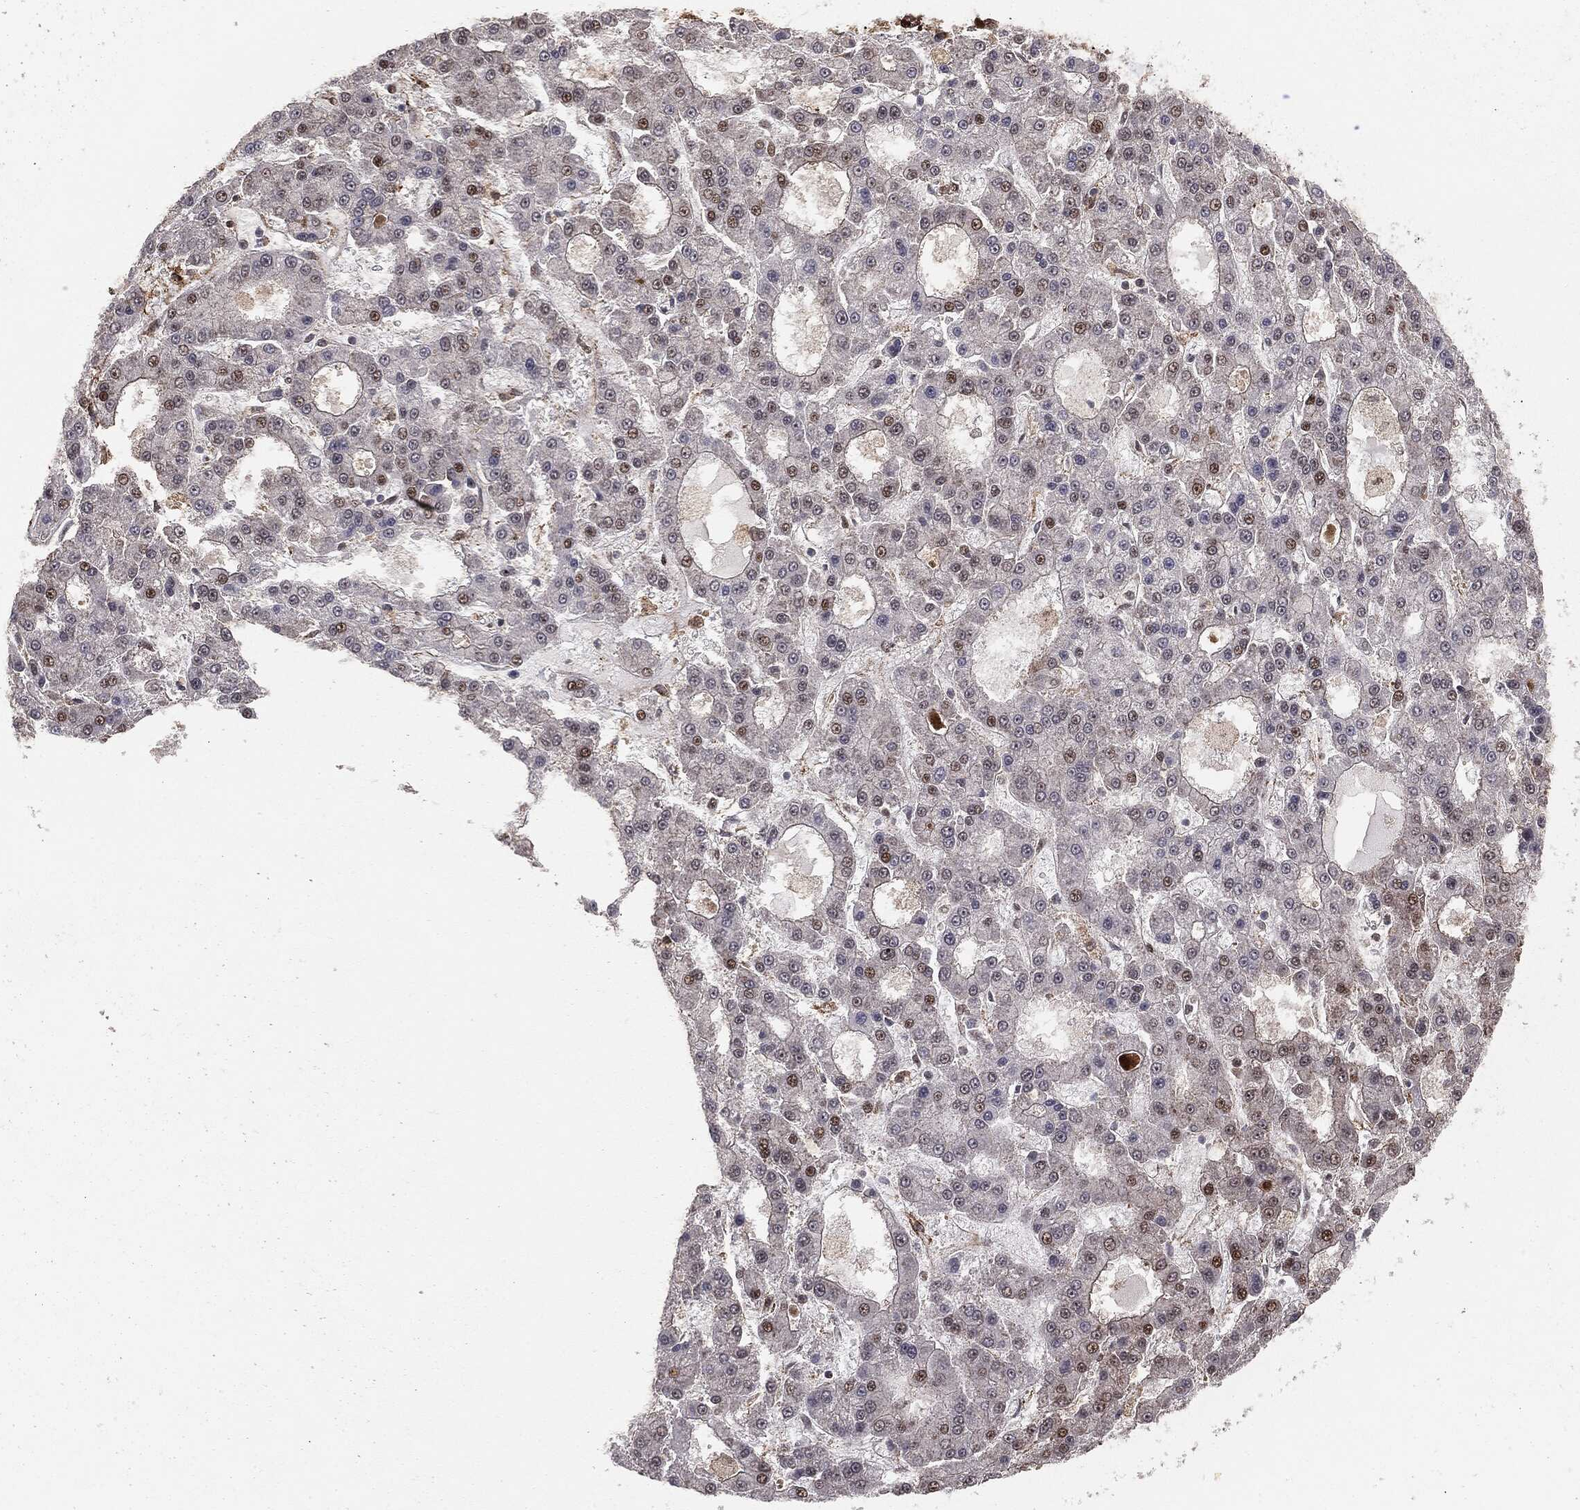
{"staining": {"intensity": "negative", "quantity": "none", "location": "none"}, "tissue": "liver cancer", "cell_type": "Tumor cells", "image_type": "cancer", "snomed": [{"axis": "morphology", "description": "Carcinoma, Hepatocellular, NOS"}, {"axis": "topography", "description": "Liver"}], "caption": "This is an immunohistochemistry micrograph of hepatocellular carcinoma (liver). There is no positivity in tumor cells.", "gene": "PTEN", "patient": {"sex": "male", "age": 70}}